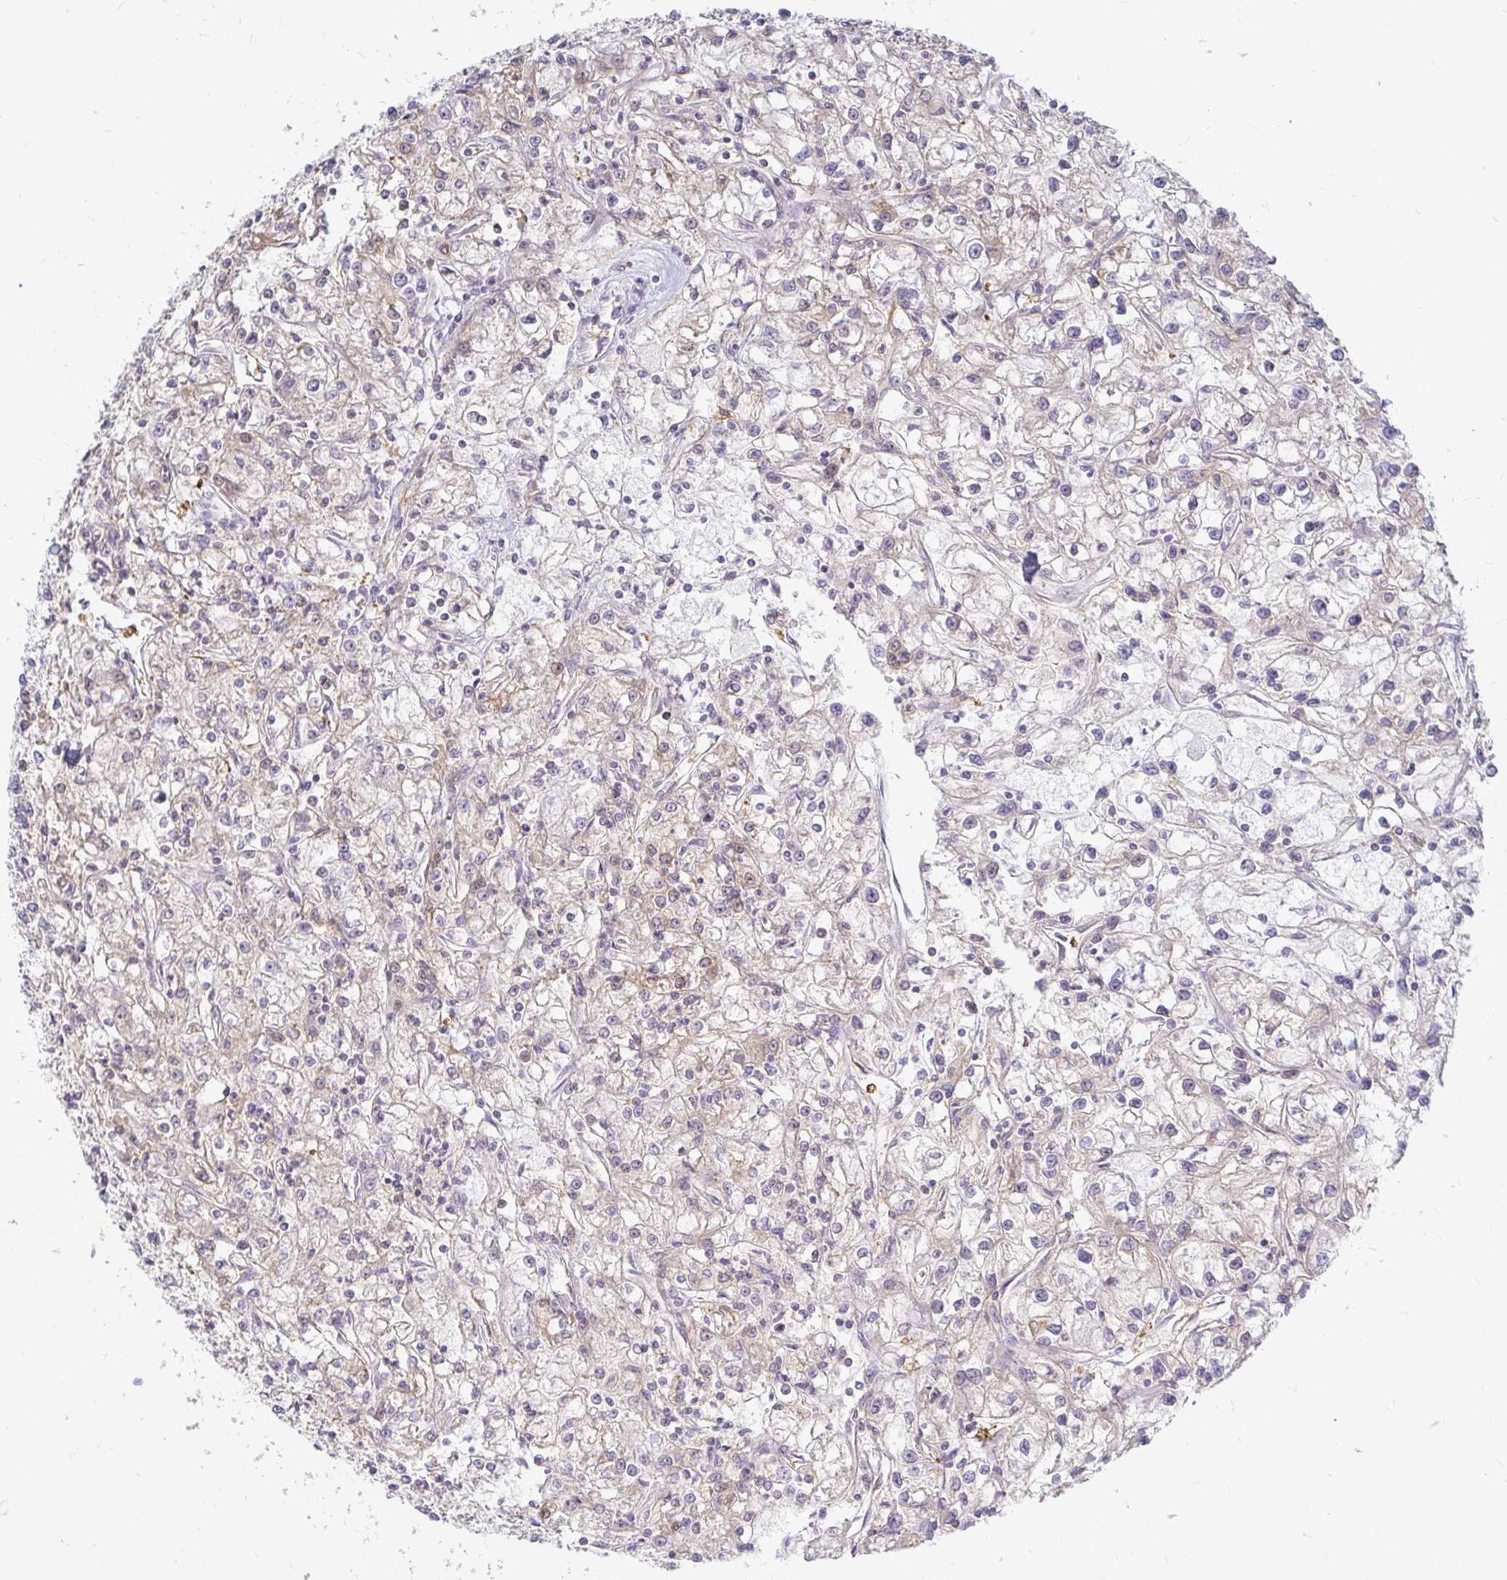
{"staining": {"intensity": "weak", "quantity": "25%-75%", "location": "cytoplasmic/membranous"}, "tissue": "renal cancer", "cell_type": "Tumor cells", "image_type": "cancer", "snomed": [{"axis": "morphology", "description": "Adenocarcinoma, NOS"}, {"axis": "topography", "description": "Kidney"}], "caption": "A low amount of weak cytoplasmic/membranous staining is appreciated in about 25%-75% of tumor cells in renal adenocarcinoma tissue. The staining was performed using DAB (3,3'-diaminobenzidine) to visualize the protein expression in brown, while the nuclei were stained in blue with hematoxylin (Magnification: 20x).", "gene": "CAST", "patient": {"sex": "female", "age": 59}}